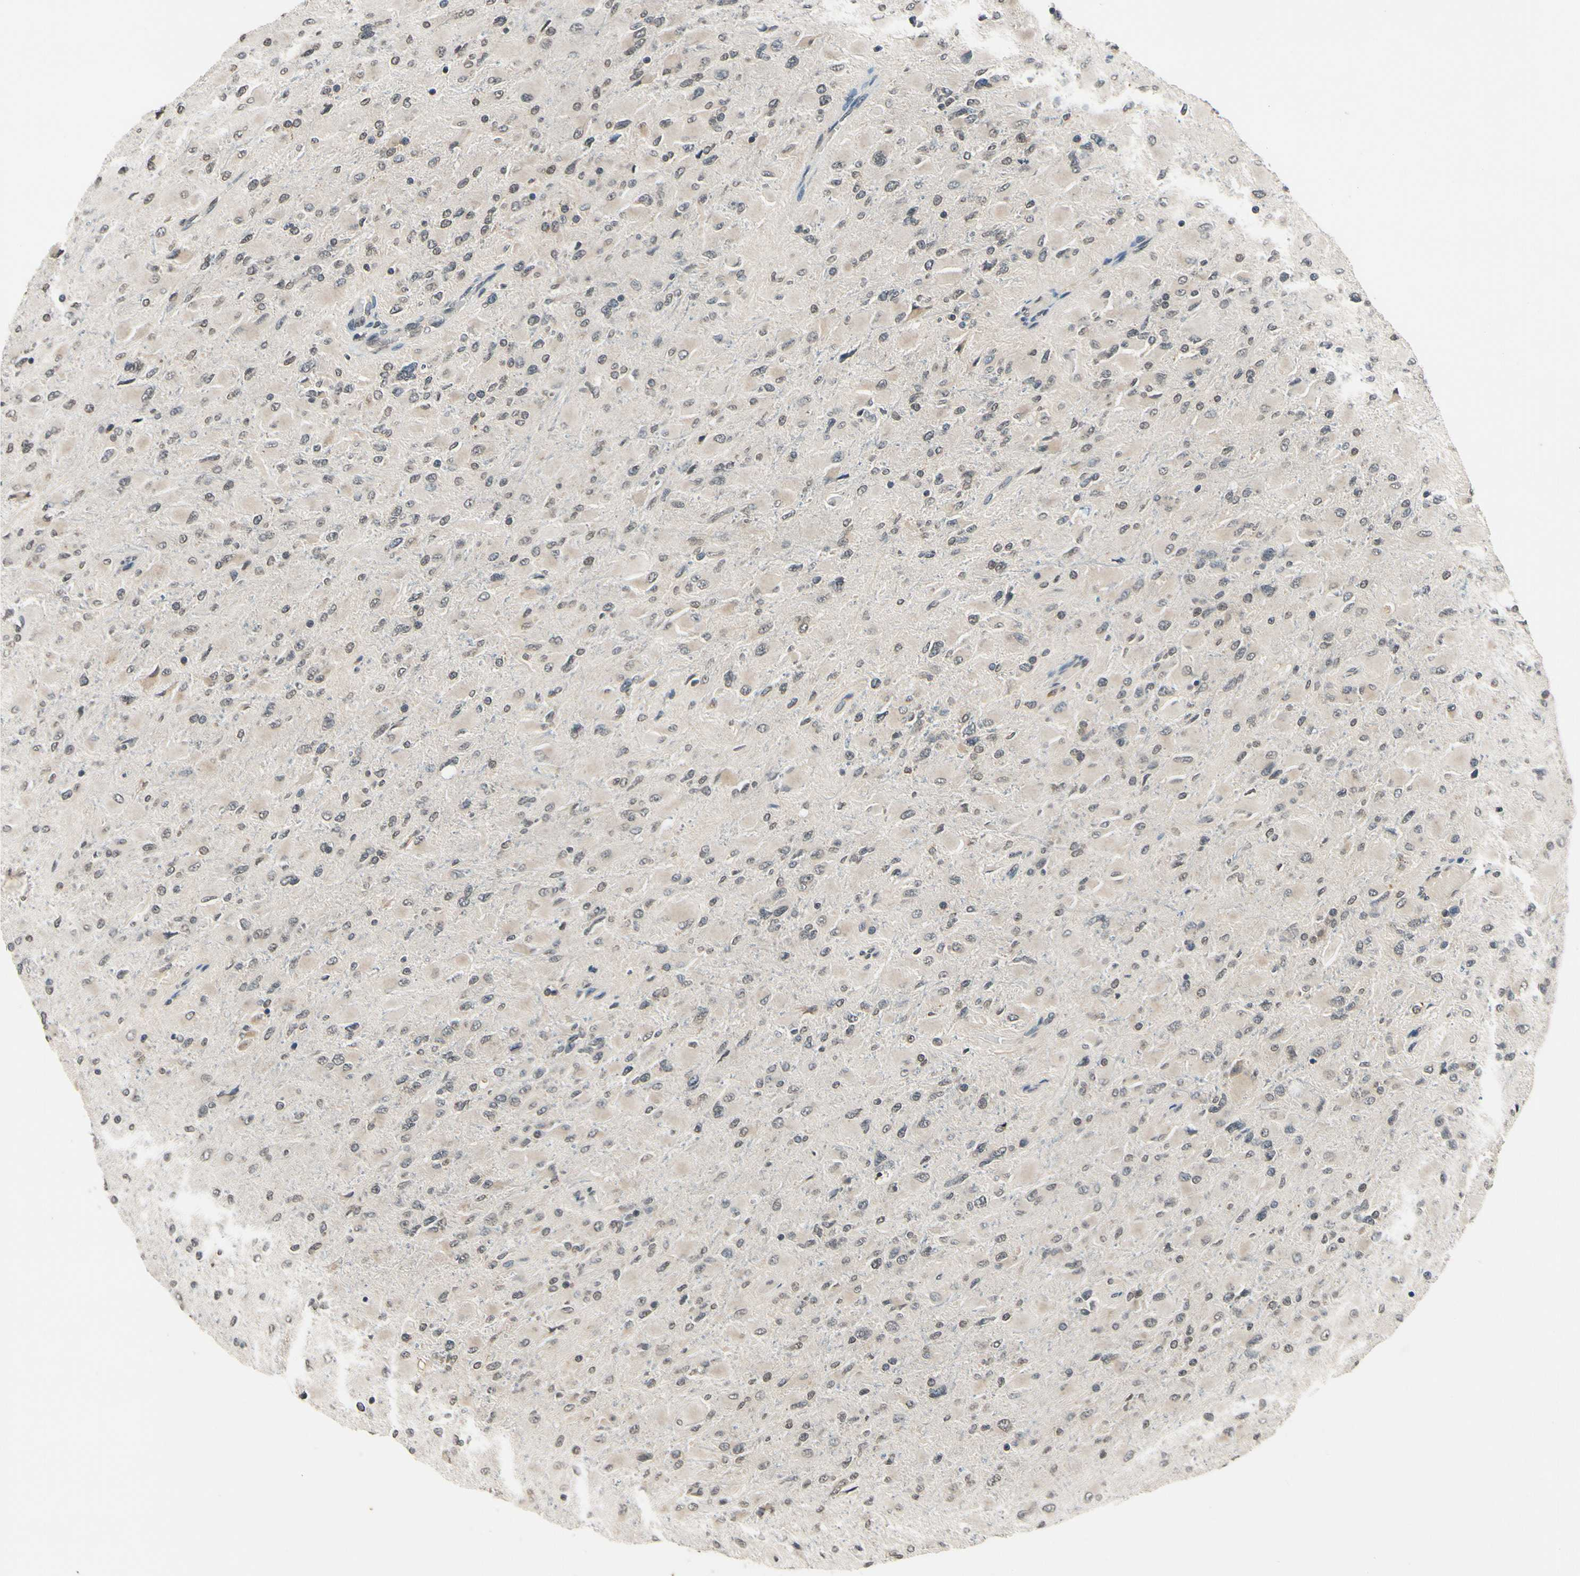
{"staining": {"intensity": "weak", "quantity": "<25%", "location": "cytoplasmic/membranous,nuclear"}, "tissue": "glioma", "cell_type": "Tumor cells", "image_type": "cancer", "snomed": [{"axis": "morphology", "description": "Glioma, malignant, High grade"}, {"axis": "topography", "description": "Cerebral cortex"}], "caption": "IHC micrograph of neoplastic tissue: human glioma stained with DAB demonstrates no significant protein expression in tumor cells. (DAB (3,3'-diaminobenzidine) immunohistochemistry, high magnification).", "gene": "GCLC", "patient": {"sex": "female", "age": 36}}